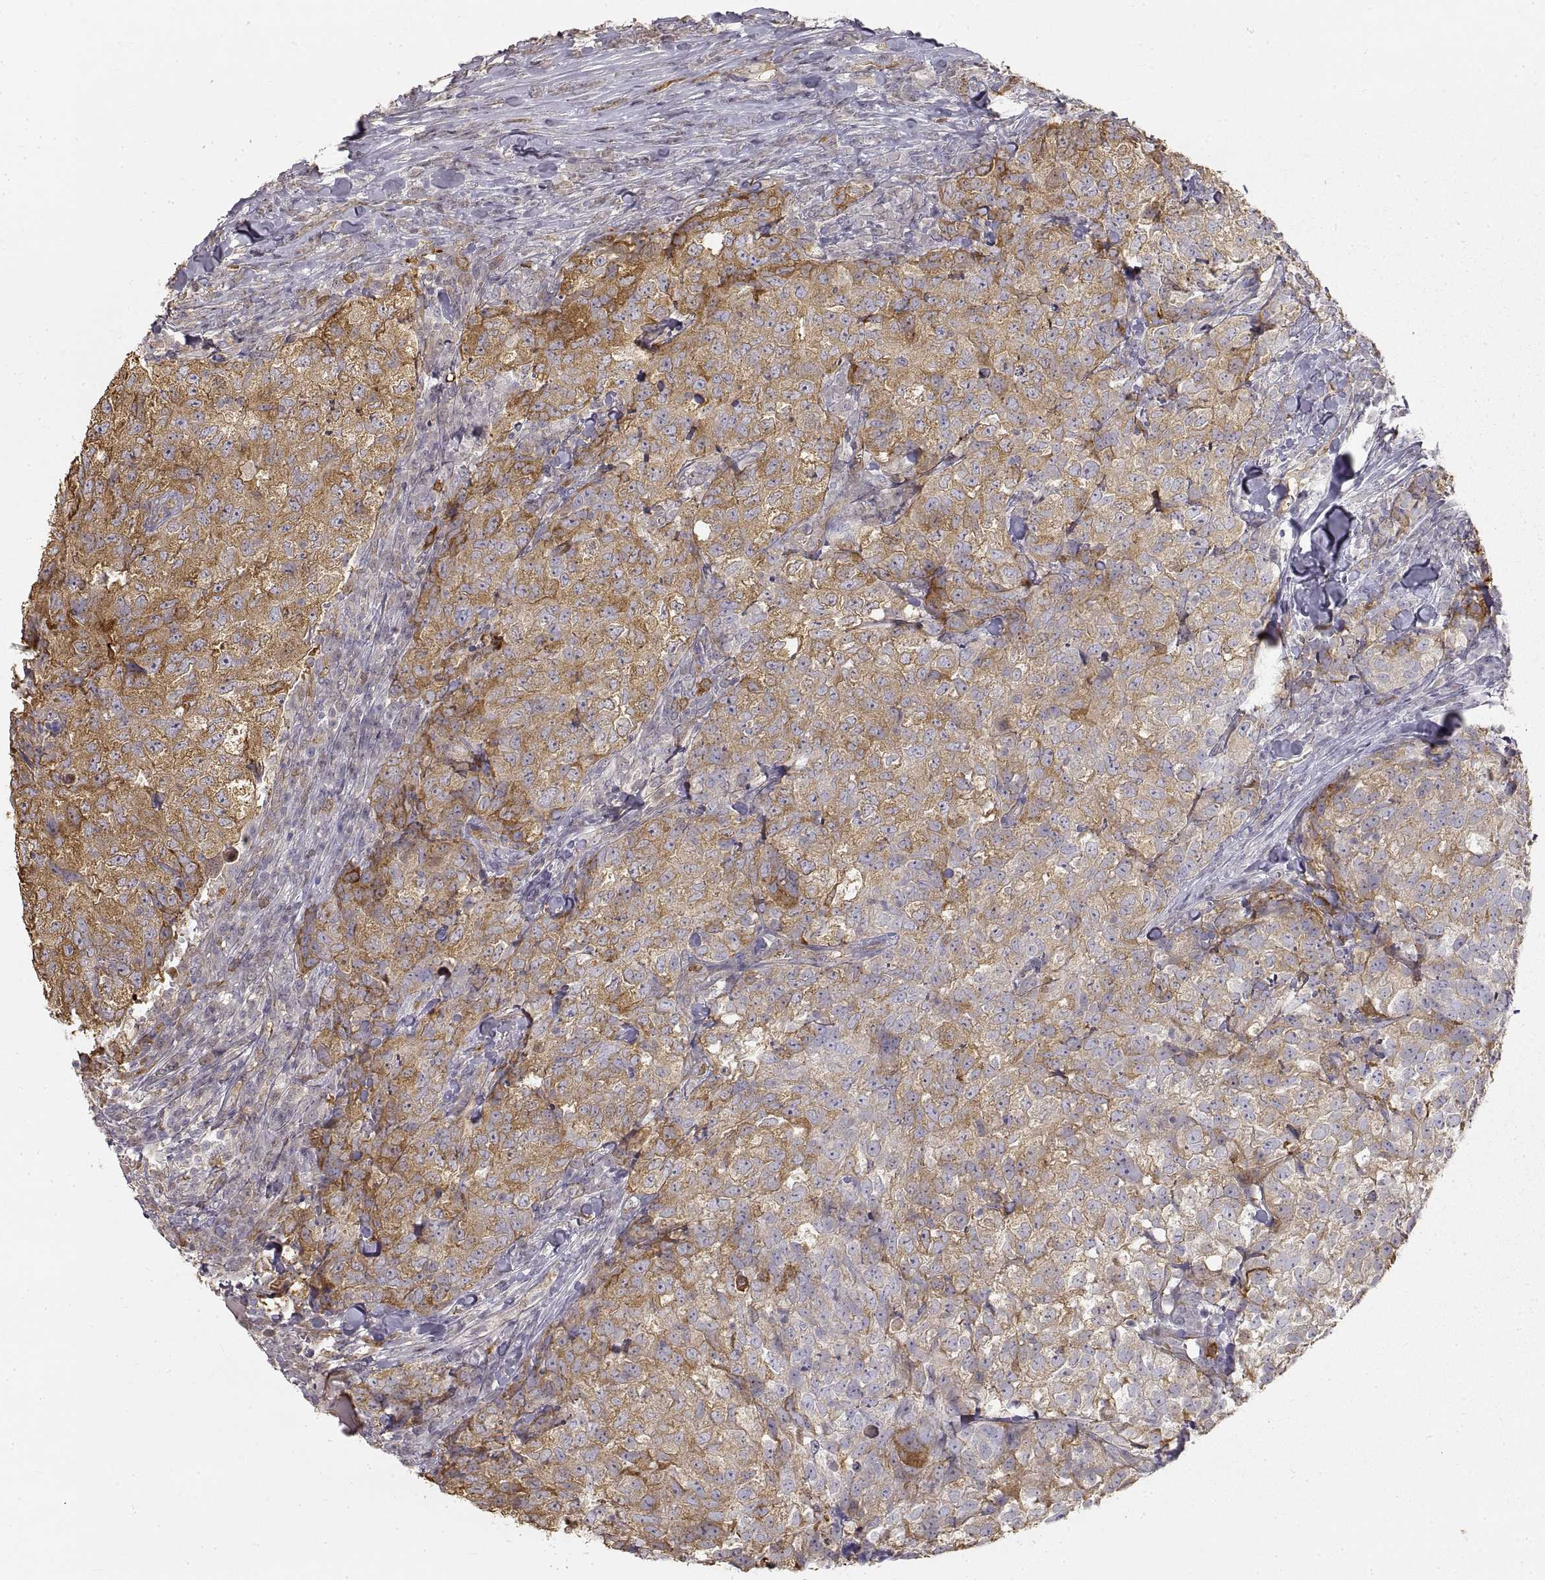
{"staining": {"intensity": "moderate", "quantity": "25%-75%", "location": "cytoplasmic/membranous"}, "tissue": "breast cancer", "cell_type": "Tumor cells", "image_type": "cancer", "snomed": [{"axis": "morphology", "description": "Duct carcinoma"}, {"axis": "topography", "description": "Breast"}], "caption": "The immunohistochemical stain highlights moderate cytoplasmic/membranous positivity in tumor cells of breast infiltrating ductal carcinoma tissue.", "gene": "HSP90AB1", "patient": {"sex": "female", "age": 30}}